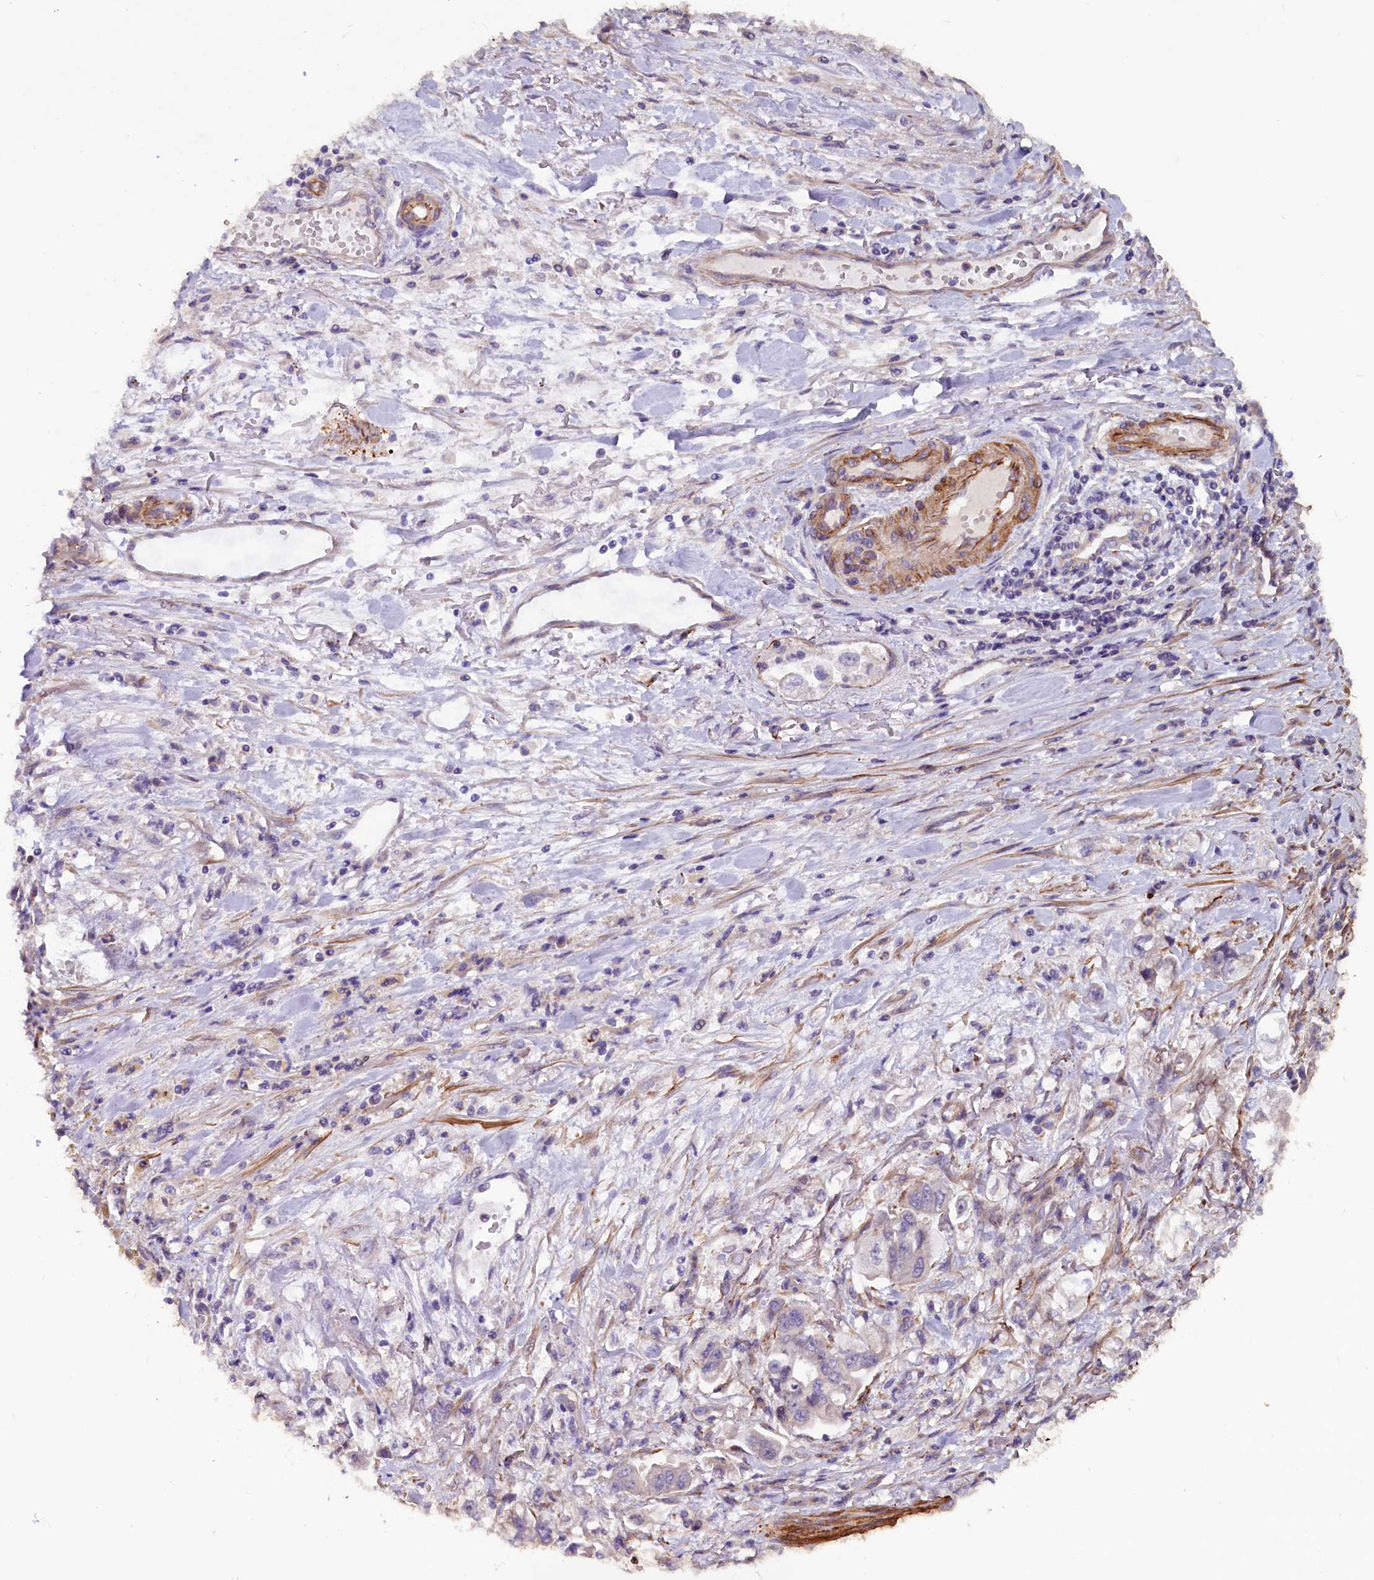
{"staining": {"intensity": "negative", "quantity": "none", "location": "none"}, "tissue": "stomach cancer", "cell_type": "Tumor cells", "image_type": "cancer", "snomed": [{"axis": "morphology", "description": "Adenocarcinoma, NOS"}, {"axis": "topography", "description": "Stomach"}], "caption": "Immunohistochemical staining of human stomach cancer (adenocarcinoma) shows no significant expression in tumor cells.", "gene": "ZNF749", "patient": {"sex": "male", "age": 62}}